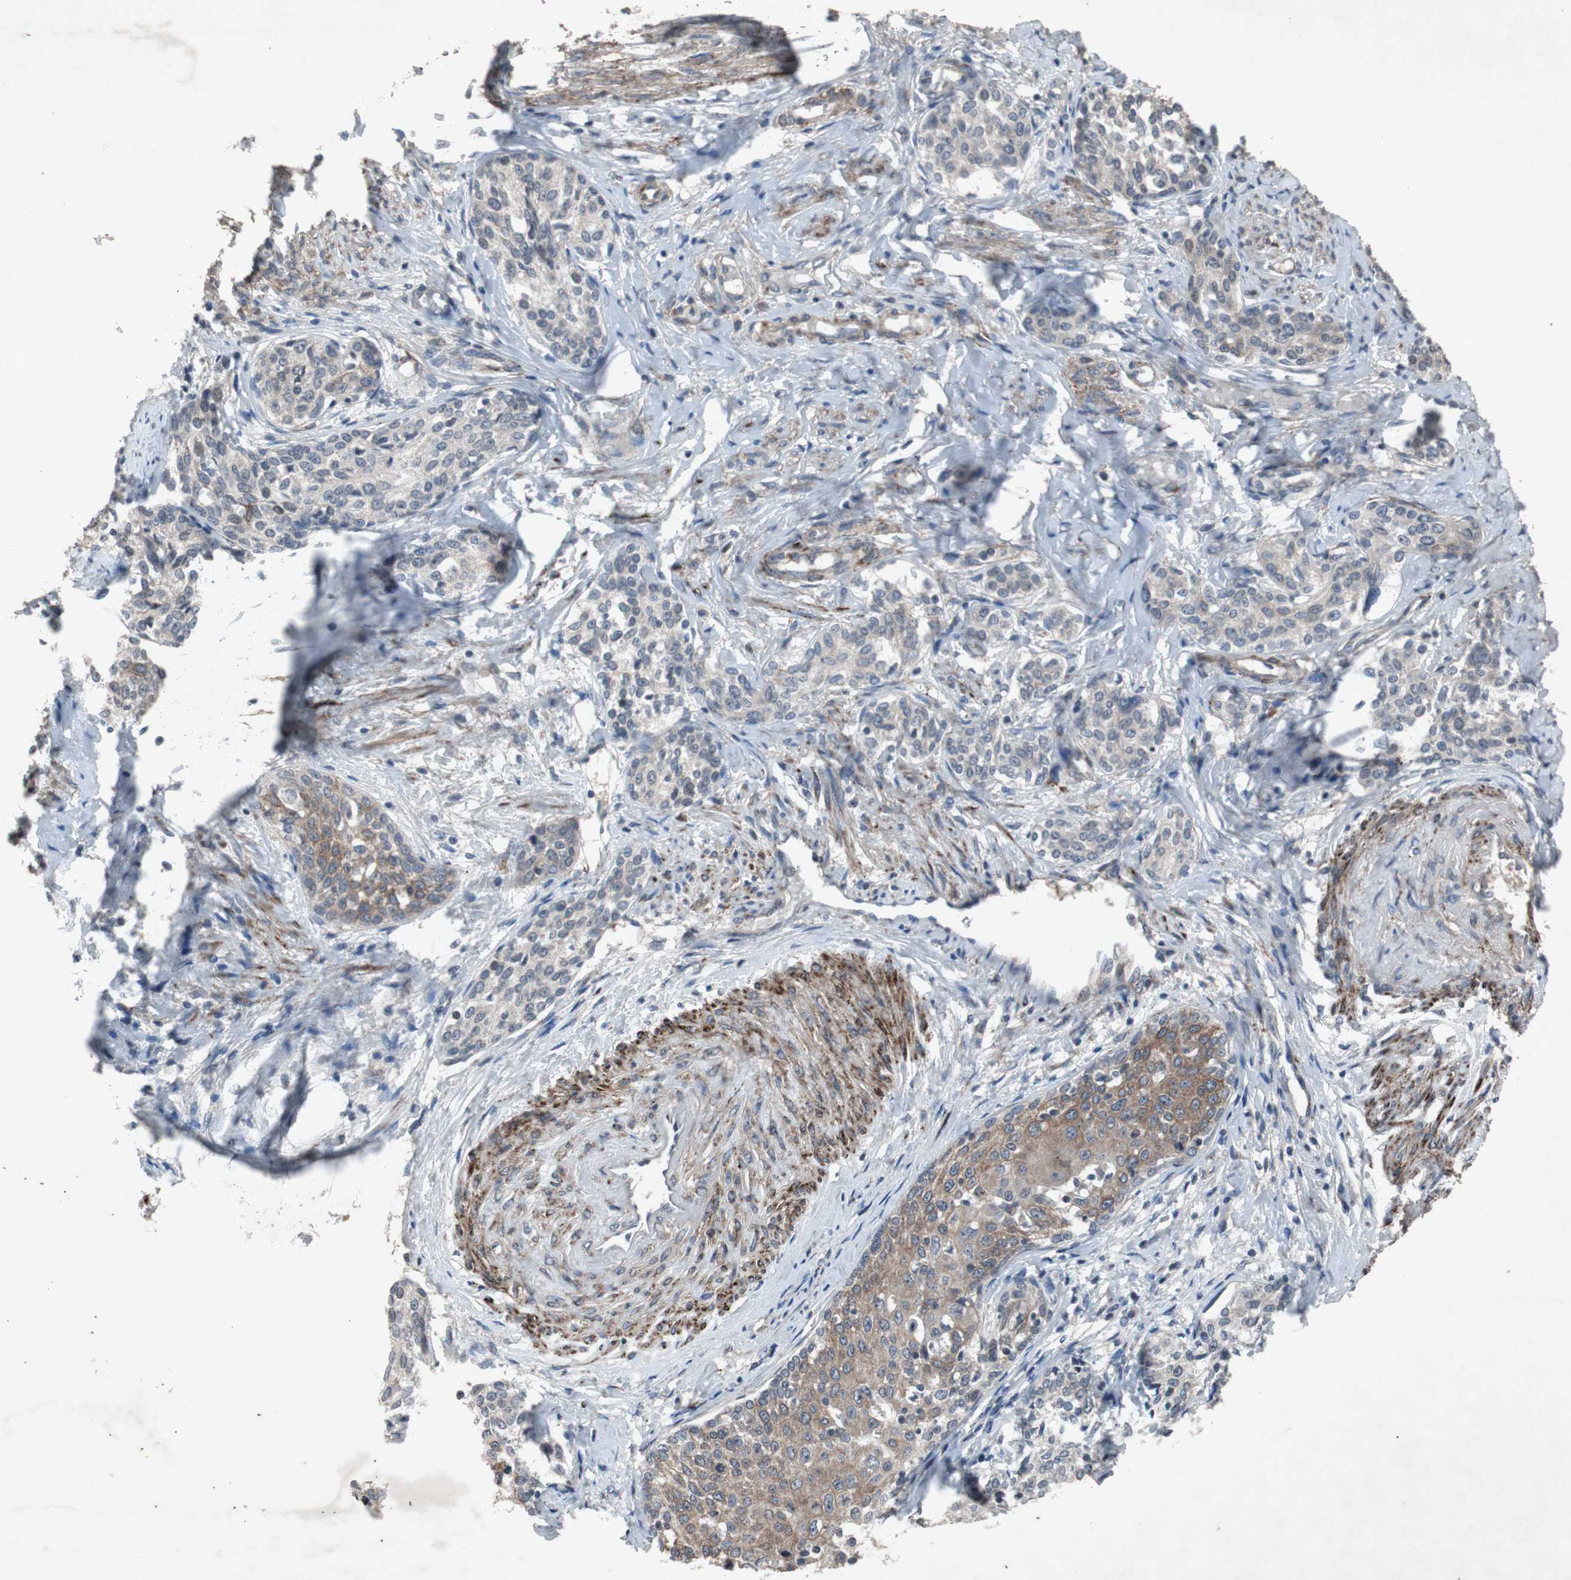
{"staining": {"intensity": "moderate", "quantity": "25%-75%", "location": "cytoplasmic/membranous"}, "tissue": "cervical cancer", "cell_type": "Tumor cells", "image_type": "cancer", "snomed": [{"axis": "morphology", "description": "Squamous cell carcinoma, NOS"}, {"axis": "morphology", "description": "Adenocarcinoma, NOS"}, {"axis": "topography", "description": "Cervix"}], "caption": "Tumor cells display medium levels of moderate cytoplasmic/membranous expression in approximately 25%-75% of cells in cervical cancer (adenocarcinoma).", "gene": "CRADD", "patient": {"sex": "female", "age": 52}}